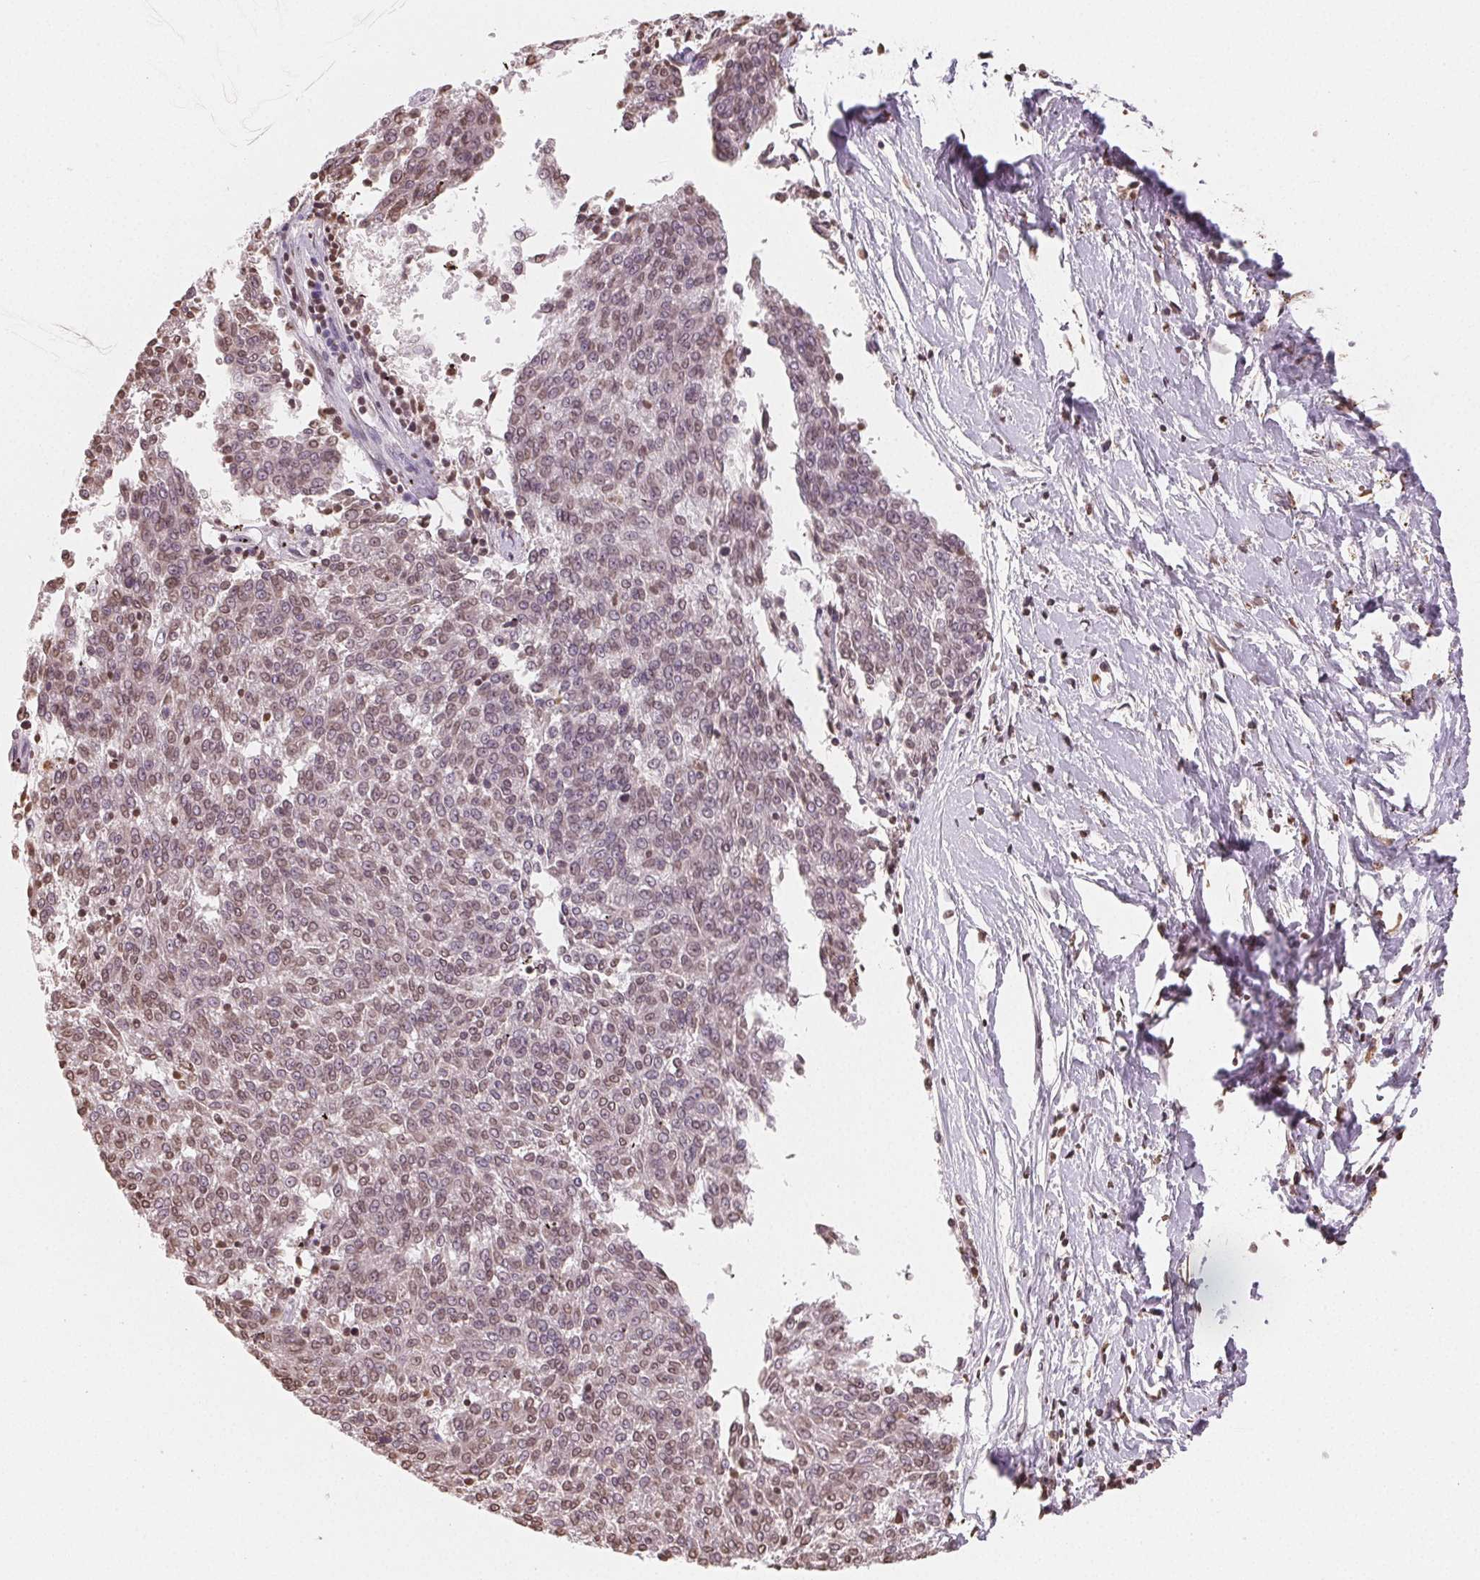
{"staining": {"intensity": "weak", "quantity": ">75%", "location": "nuclear"}, "tissue": "melanoma", "cell_type": "Tumor cells", "image_type": "cancer", "snomed": [{"axis": "morphology", "description": "Malignant melanoma, NOS"}, {"axis": "topography", "description": "Skin"}], "caption": "Protein staining of melanoma tissue exhibits weak nuclear positivity in approximately >75% of tumor cells. (brown staining indicates protein expression, while blue staining denotes nuclei).", "gene": "TBP", "patient": {"sex": "female", "age": 72}}